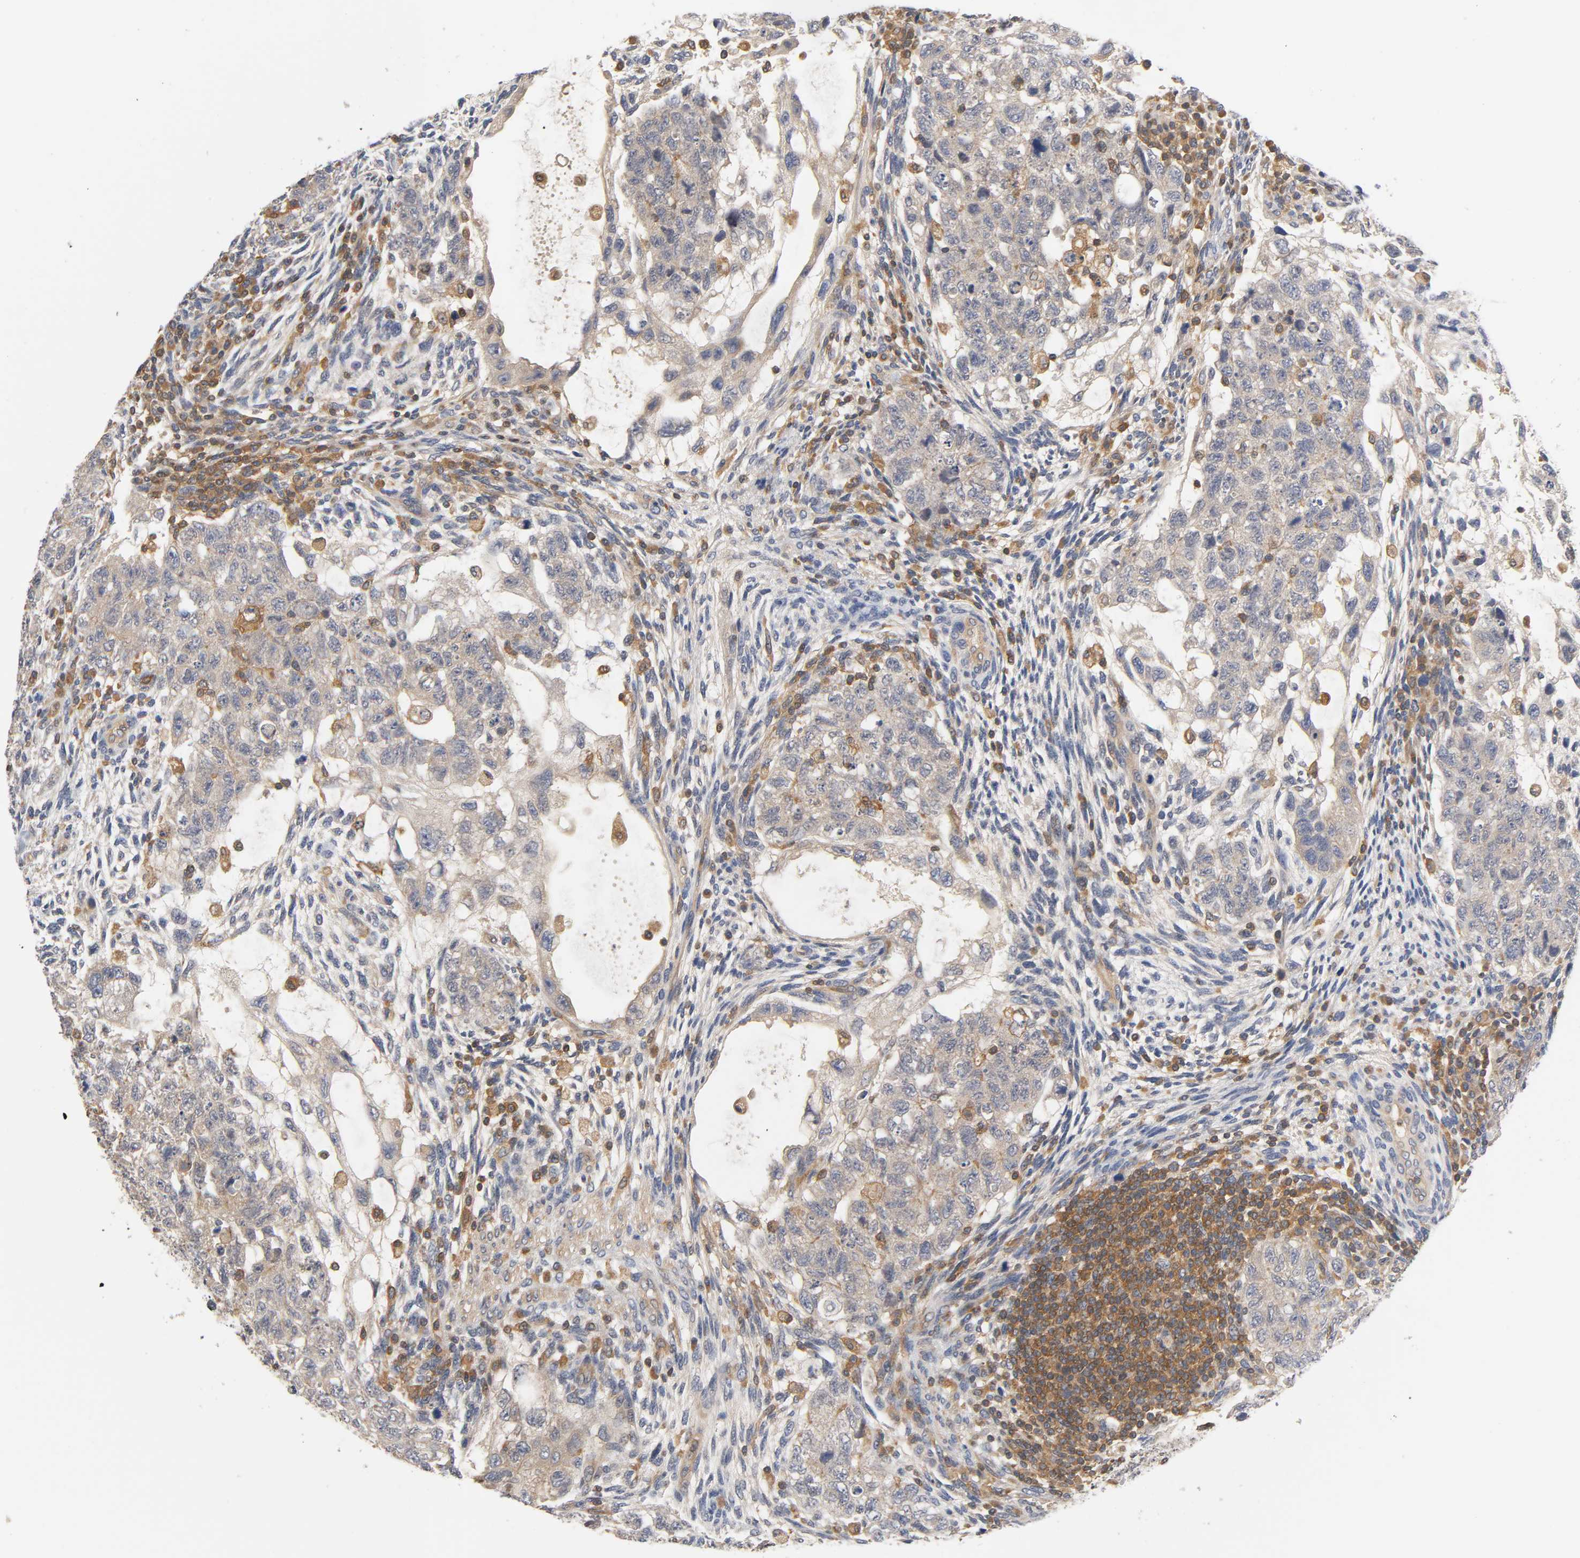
{"staining": {"intensity": "moderate", "quantity": ">75%", "location": "cytoplasmic/membranous"}, "tissue": "testis cancer", "cell_type": "Tumor cells", "image_type": "cancer", "snomed": [{"axis": "morphology", "description": "Normal tissue, NOS"}, {"axis": "morphology", "description": "Carcinoma, Embryonal, NOS"}, {"axis": "topography", "description": "Testis"}], "caption": "DAB immunohistochemical staining of human testis cancer (embryonal carcinoma) reveals moderate cytoplasmic/membranous protein staining in about >75% of tumor cells.", "gene": "ACTR2", "patient": {"sex": "male", "age": 36}}